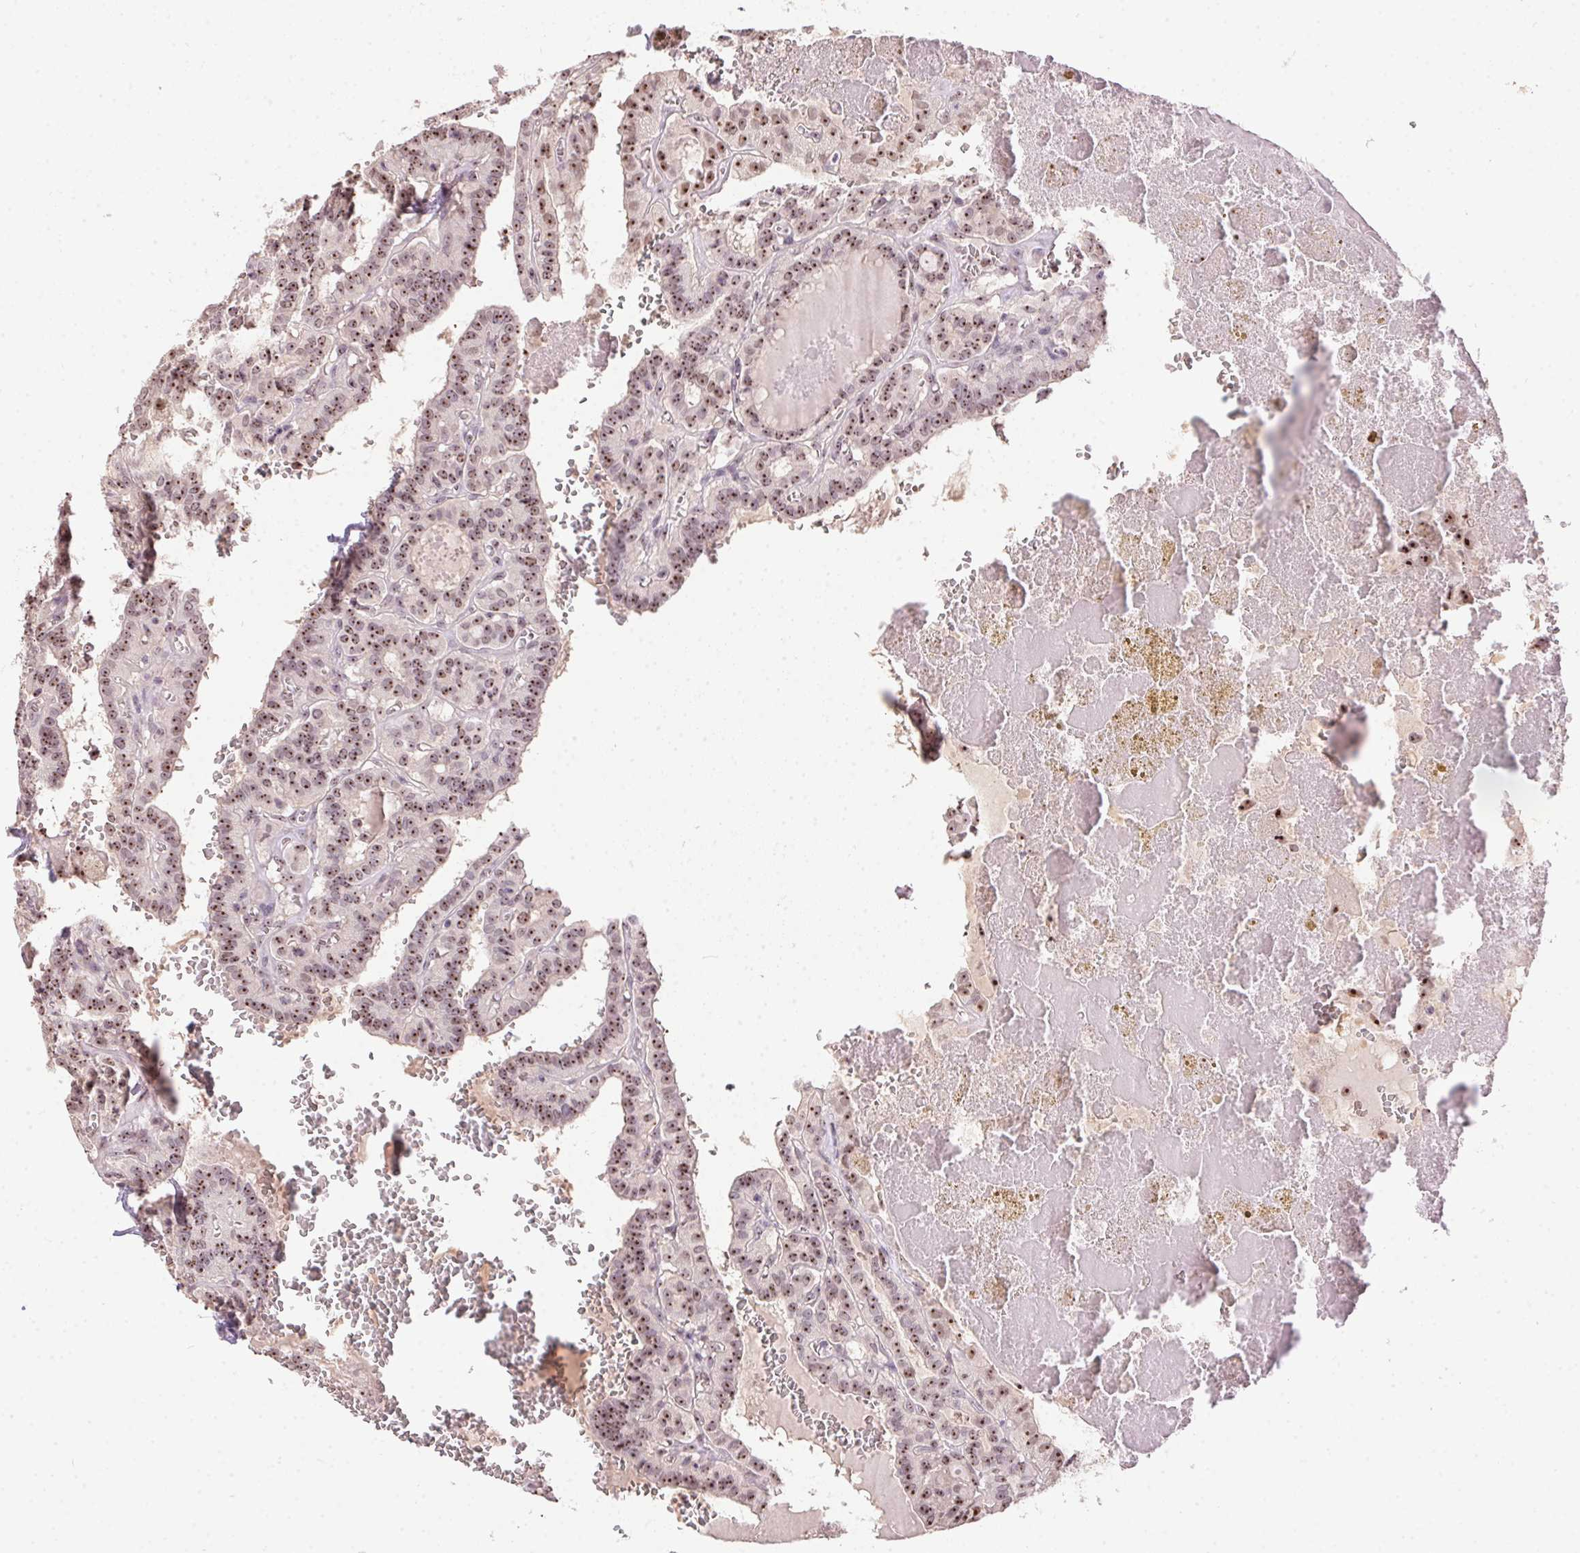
{"staining": {"intensity": "moderate", "quantity": ">75%", "location": "nuclear"}, "tissue": "thyroid cancer", "cell_type": "Tumor cells", "image_type": "cancer", "snomed": [{"axis": "morphology", "description": "Papillary adenocarcinoma, NOS"}, {"axis": "topography", "description": "Thyroid gland"}], "caption": "The micrograph reveals staining of thyroid cancer (papillary adenocarcinoma), revealing moderate nuclear protein expression (brown color) within tumor cells.", "gene": "BATF2", "patient": {"sex": "female", "age": 21}}